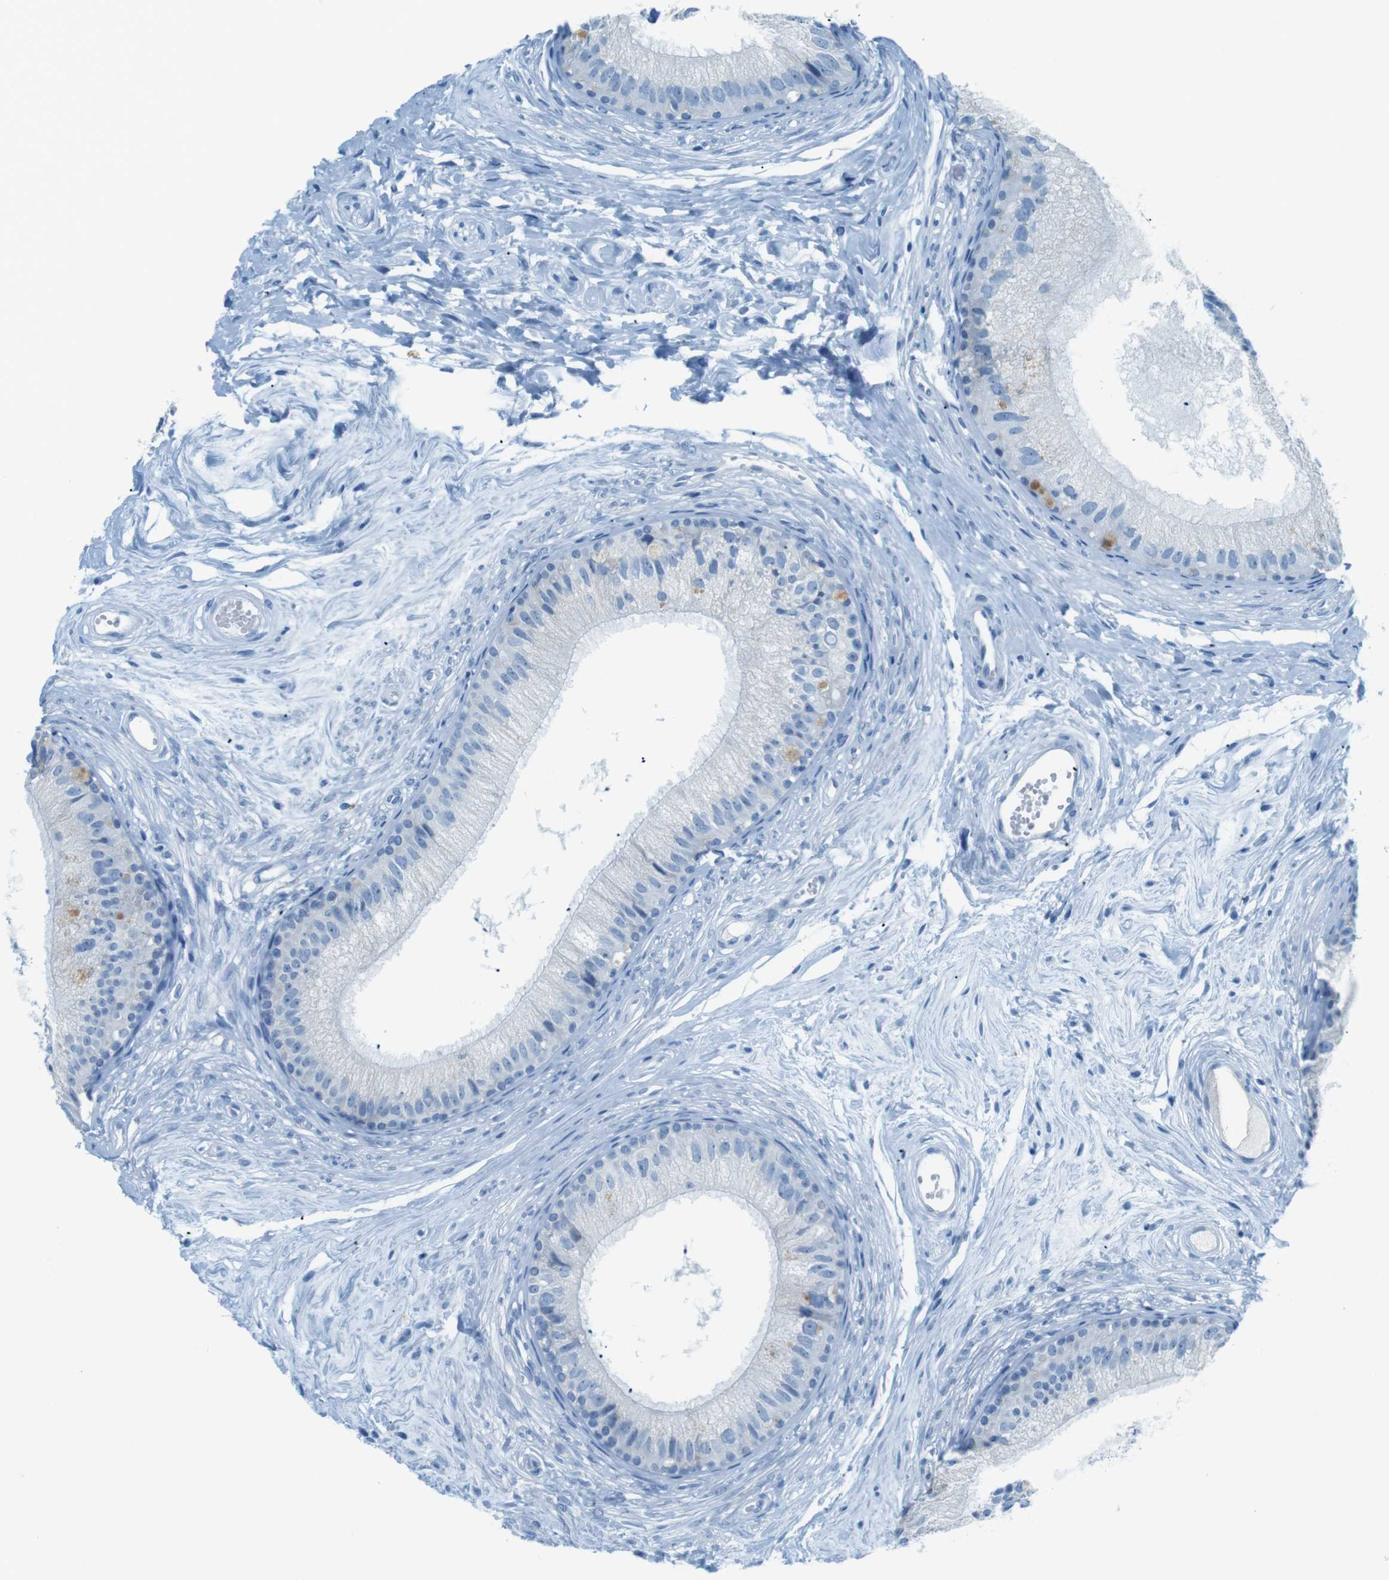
{"staining": {"intensity": "negative", "quantity": "none", "location": "none"}, "tissue": "epididymis", "cell_type": "Glandular cells", "image_type": "normal", "snomed": [{"axis": "morphology", "description": "Normal tissue, NOS"}, {"axis": "topography", "description": "Epididymis"}], "caption": "The histopathology image shows no significant positivity in glandular cells of epididymis.", "gene": "MCEMP1", "patient": {"sex": "male", "age": 56}}